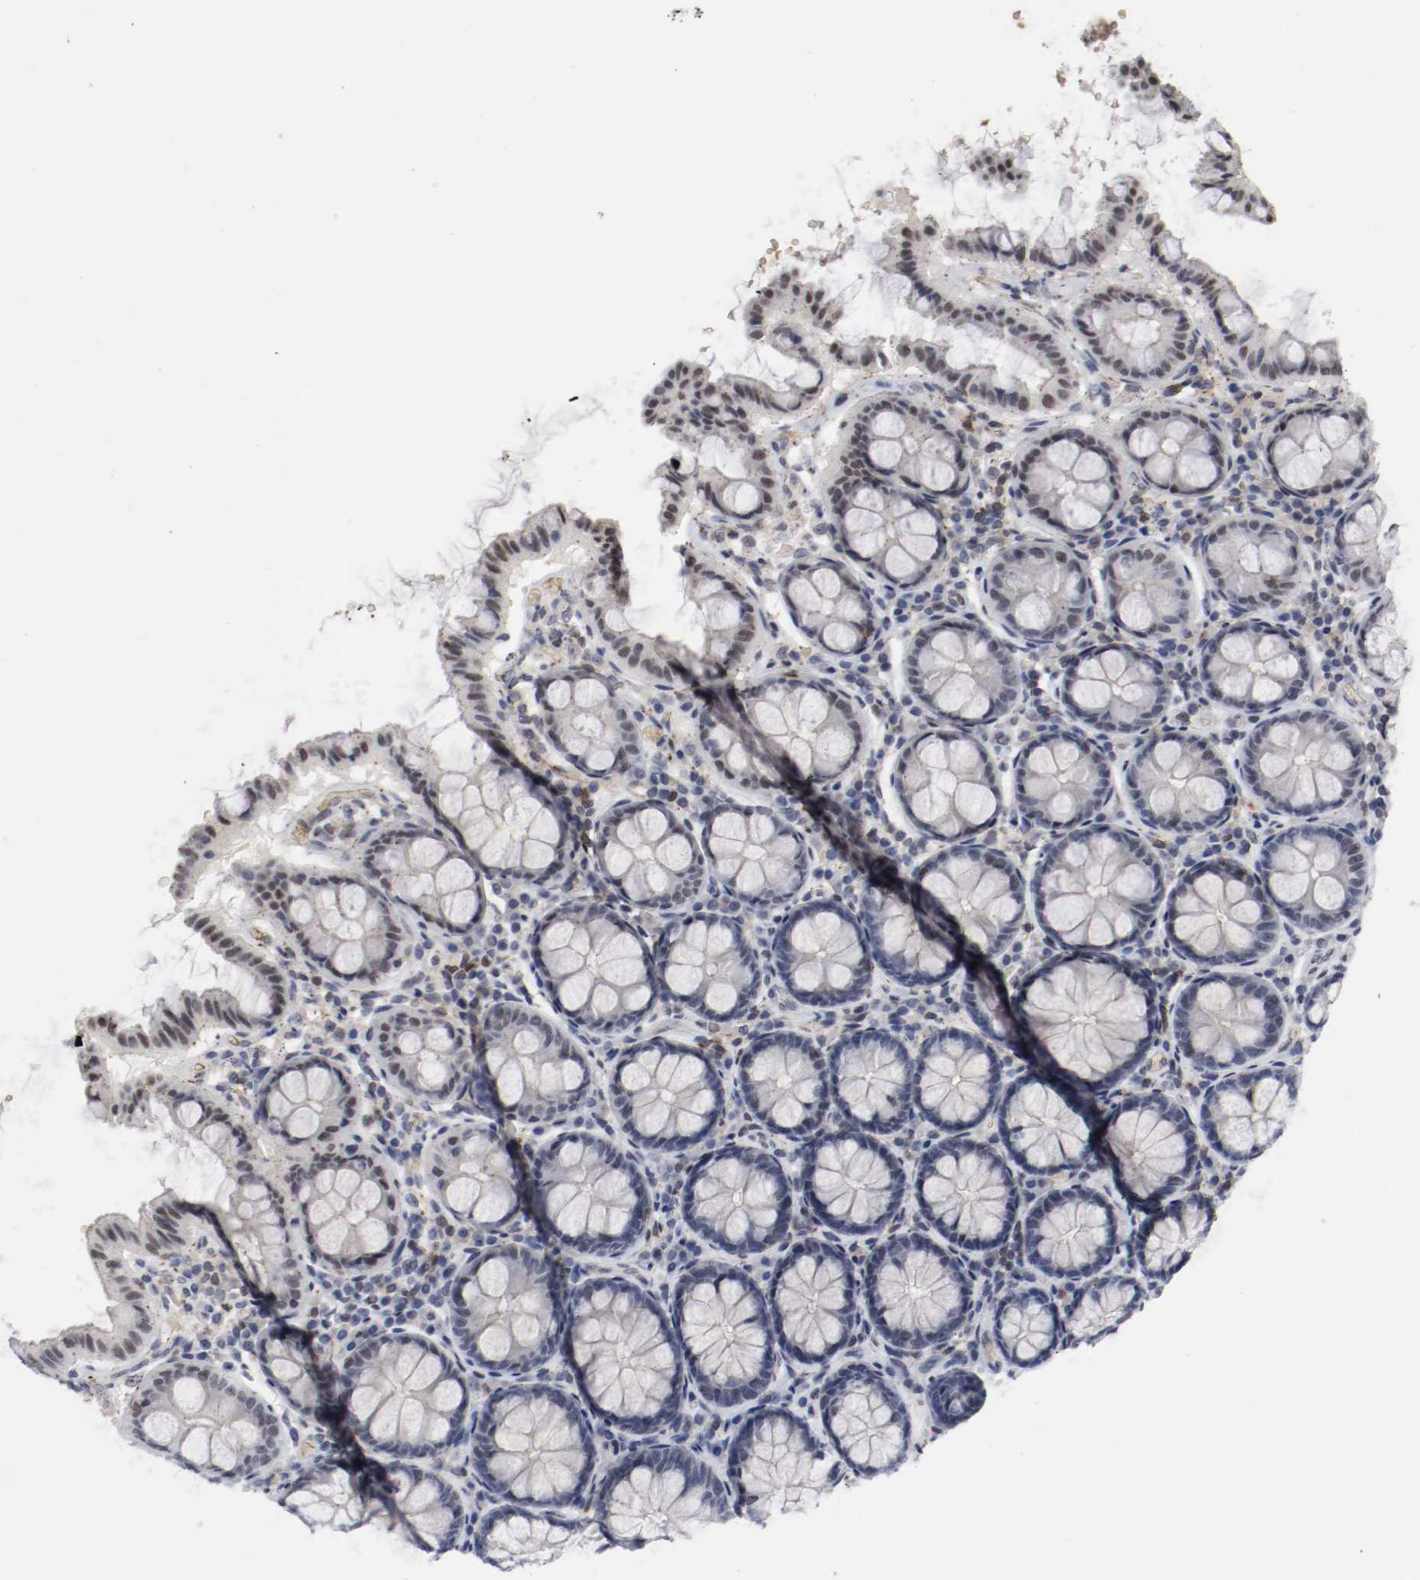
{"staining": {"intensity": "moderate", "quantity": ">75%", "location": "nuclear"}, "tissue": "colon", "cell_type": "Endothelial cells", "image_type": "normal", "snomed": [{"axis": "morphology", "description": "Normal tissue, NOS"}, {"axis": "topography", "description": "Colon"}], "caption": "Protein expression analysis of benign human colon reveals moderate nuclear positivity in approximately >75% of endothelial cells.", "gene": "JUND", "patient": {"sex": "female", "age": 61}}